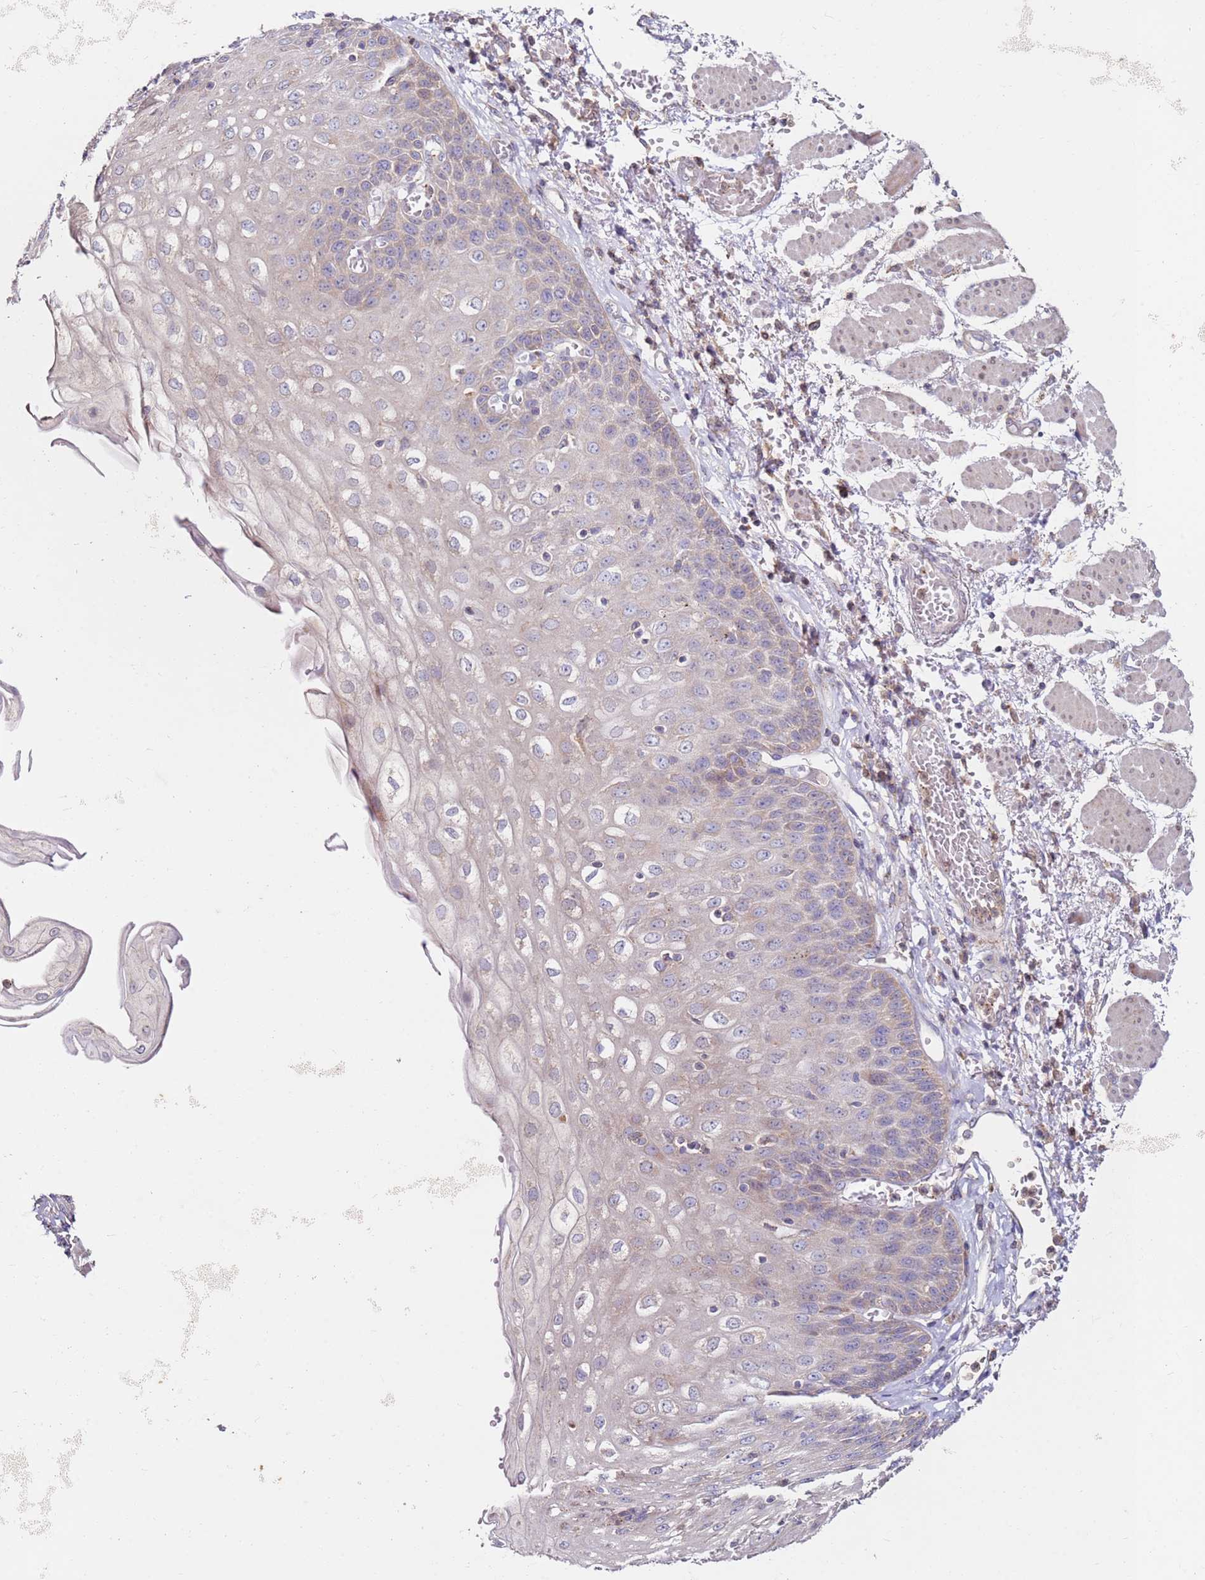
{"staining": {"intensity": "weak", "quantity": "<25%", "location": "cytoplasmic/membranous"}, "tissue": "esophagus", "cell_type": "Squamous epithelial cells", "image_type": "normal", "snomed": [{"axis": "morphology", "description": "Normal tissue, NOS"}, {"axis": "topography", "description": "Esophagus"}], "caption": "Immunohistochemistry (IHC) histopathology image of benign esophagus stained for a protein (brown), which demonstrates no positivity in squamous epithelial cells. The staining is performed using DAB brown chromogen with nuclei counter-stained in using hematoxylin.", "gene": "CNOT9", "patient": {"sex": "male", "age": 81}}